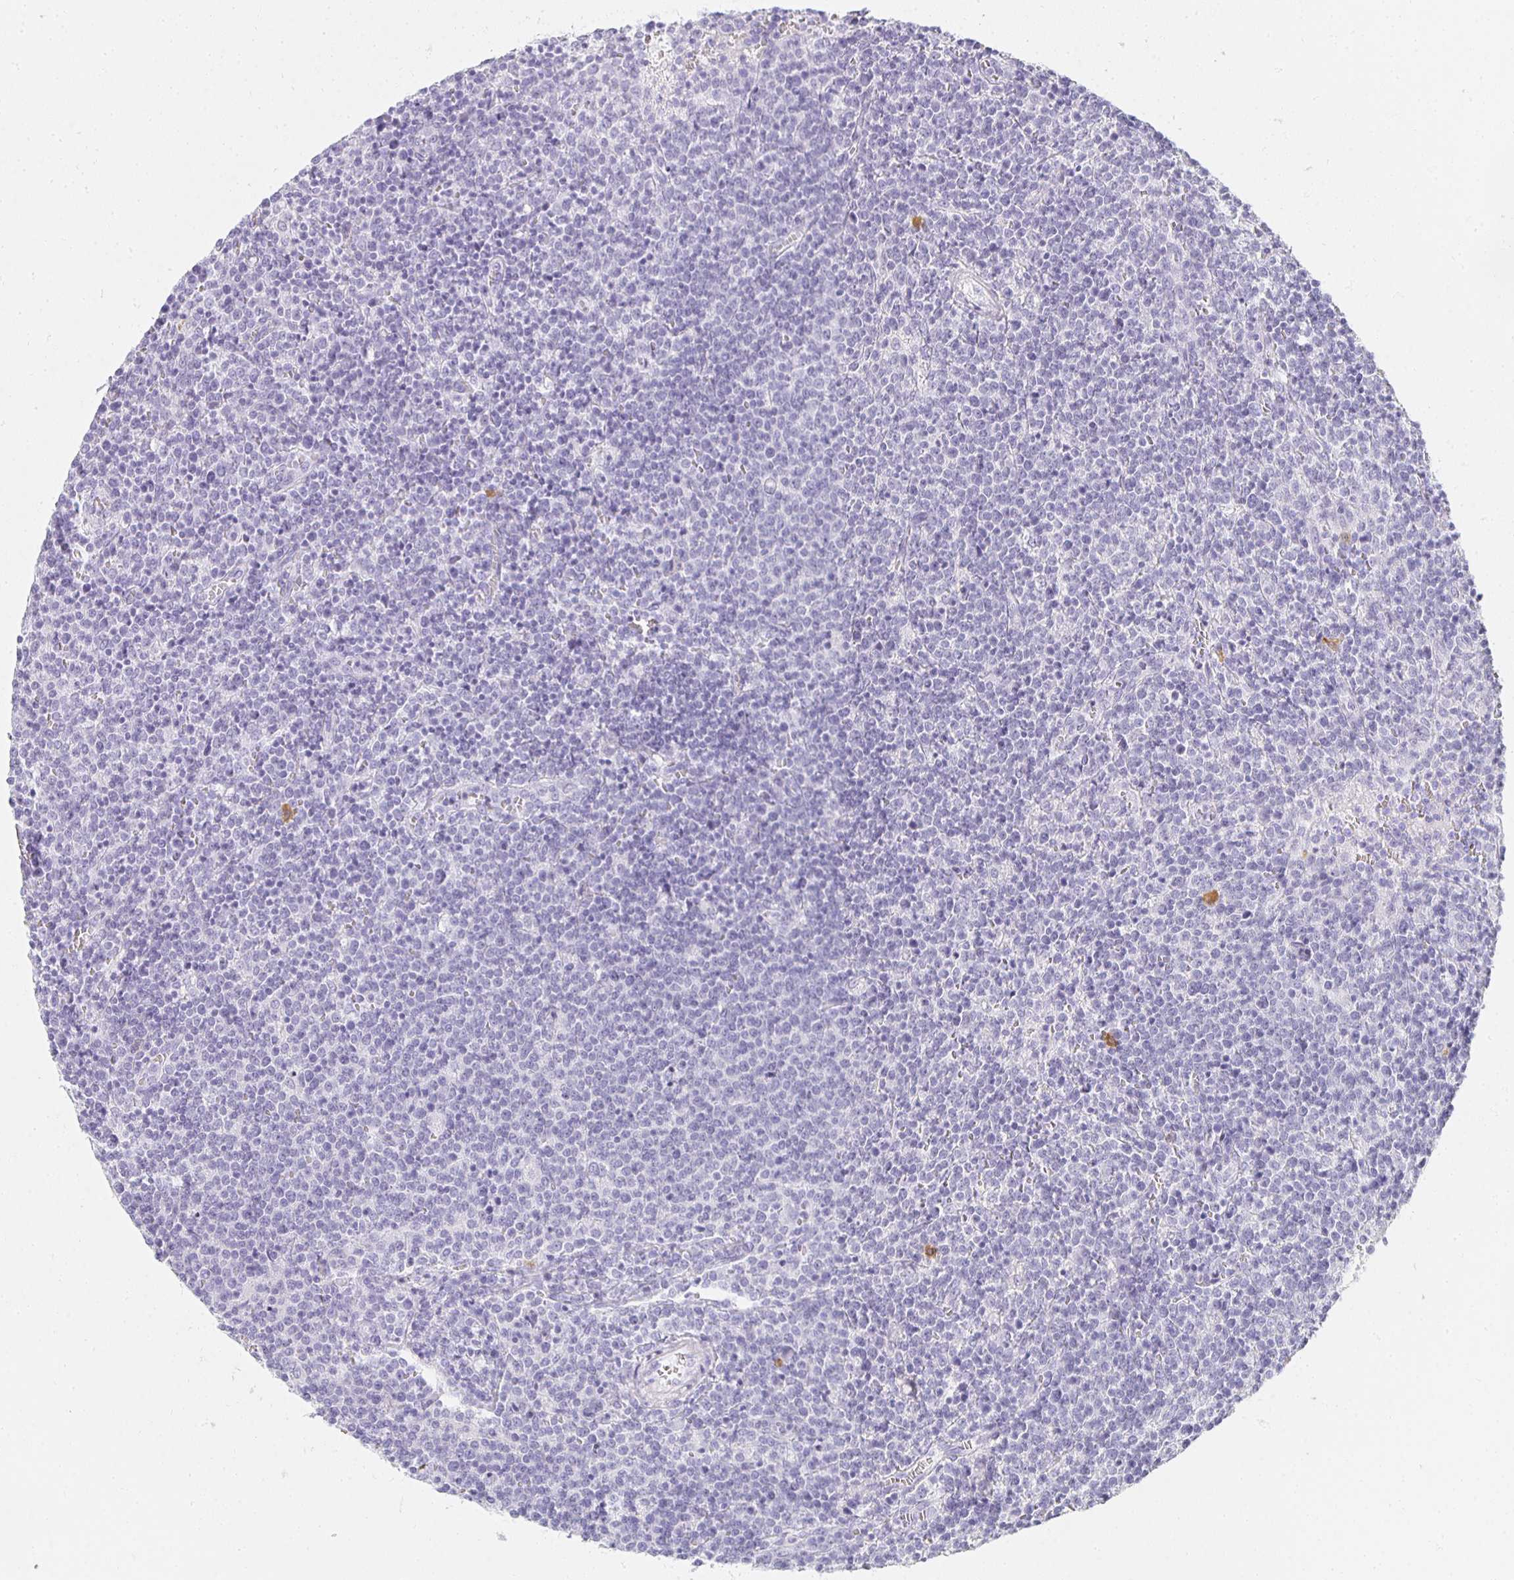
{"staining": {"intensity": "negative", "quantity": "none", "location": "none"}, "tissue": "lymphoma", "cell_type": "Tumor cells", "image_type": "cancer", "snomed": [{"axis": "morphology", "description": "Malignant lymphoma, non-Hodgkin's type, High grade"}, {"axis": "topography", "description": "Lymph node"}], "caption": "Immunohistochemical staining of high-grade malignant lymphoma, non-Hodgkin's type shows no significant staining in tumor cells.", "gene": "TPSD1", "patient": {"sex": "male", "age": 61}}